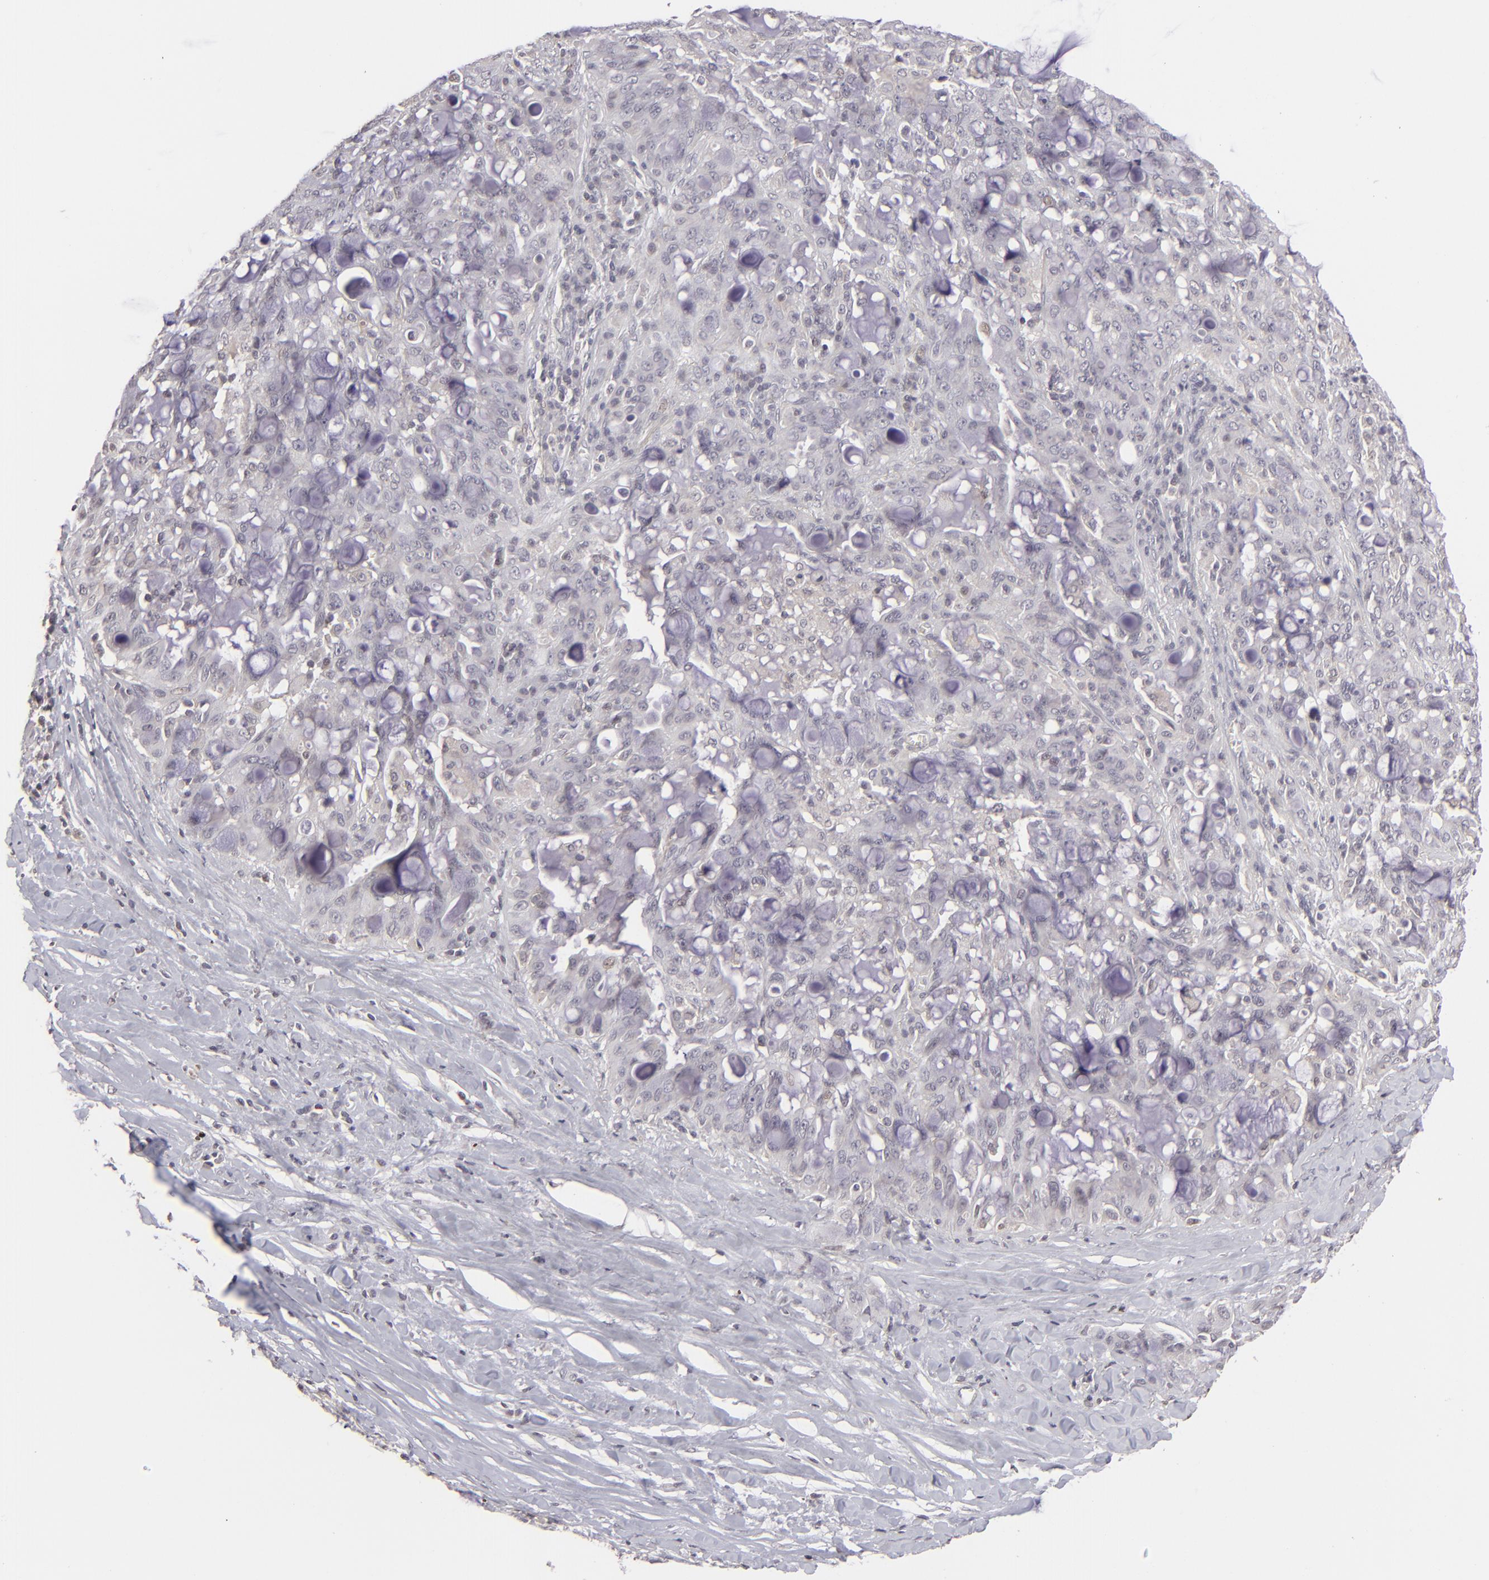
{"staining": {"intensity": "negative", "quantity": "none", "location": "none"}, "tissue": "lung cancer", "cell_type": "Tumor cells", "image_type": "cancer", "snomed": [{"axis": "morphology", "description": "Adenocarcinoma, NOS"}, {"axis": "topography", "description": "Lung"}], "caption": "This is an IHC image of lung cancer. There is no positivity in tumor cells.", "gene": "CLDN2", "patient": {"sex": "female", "age": 44}}